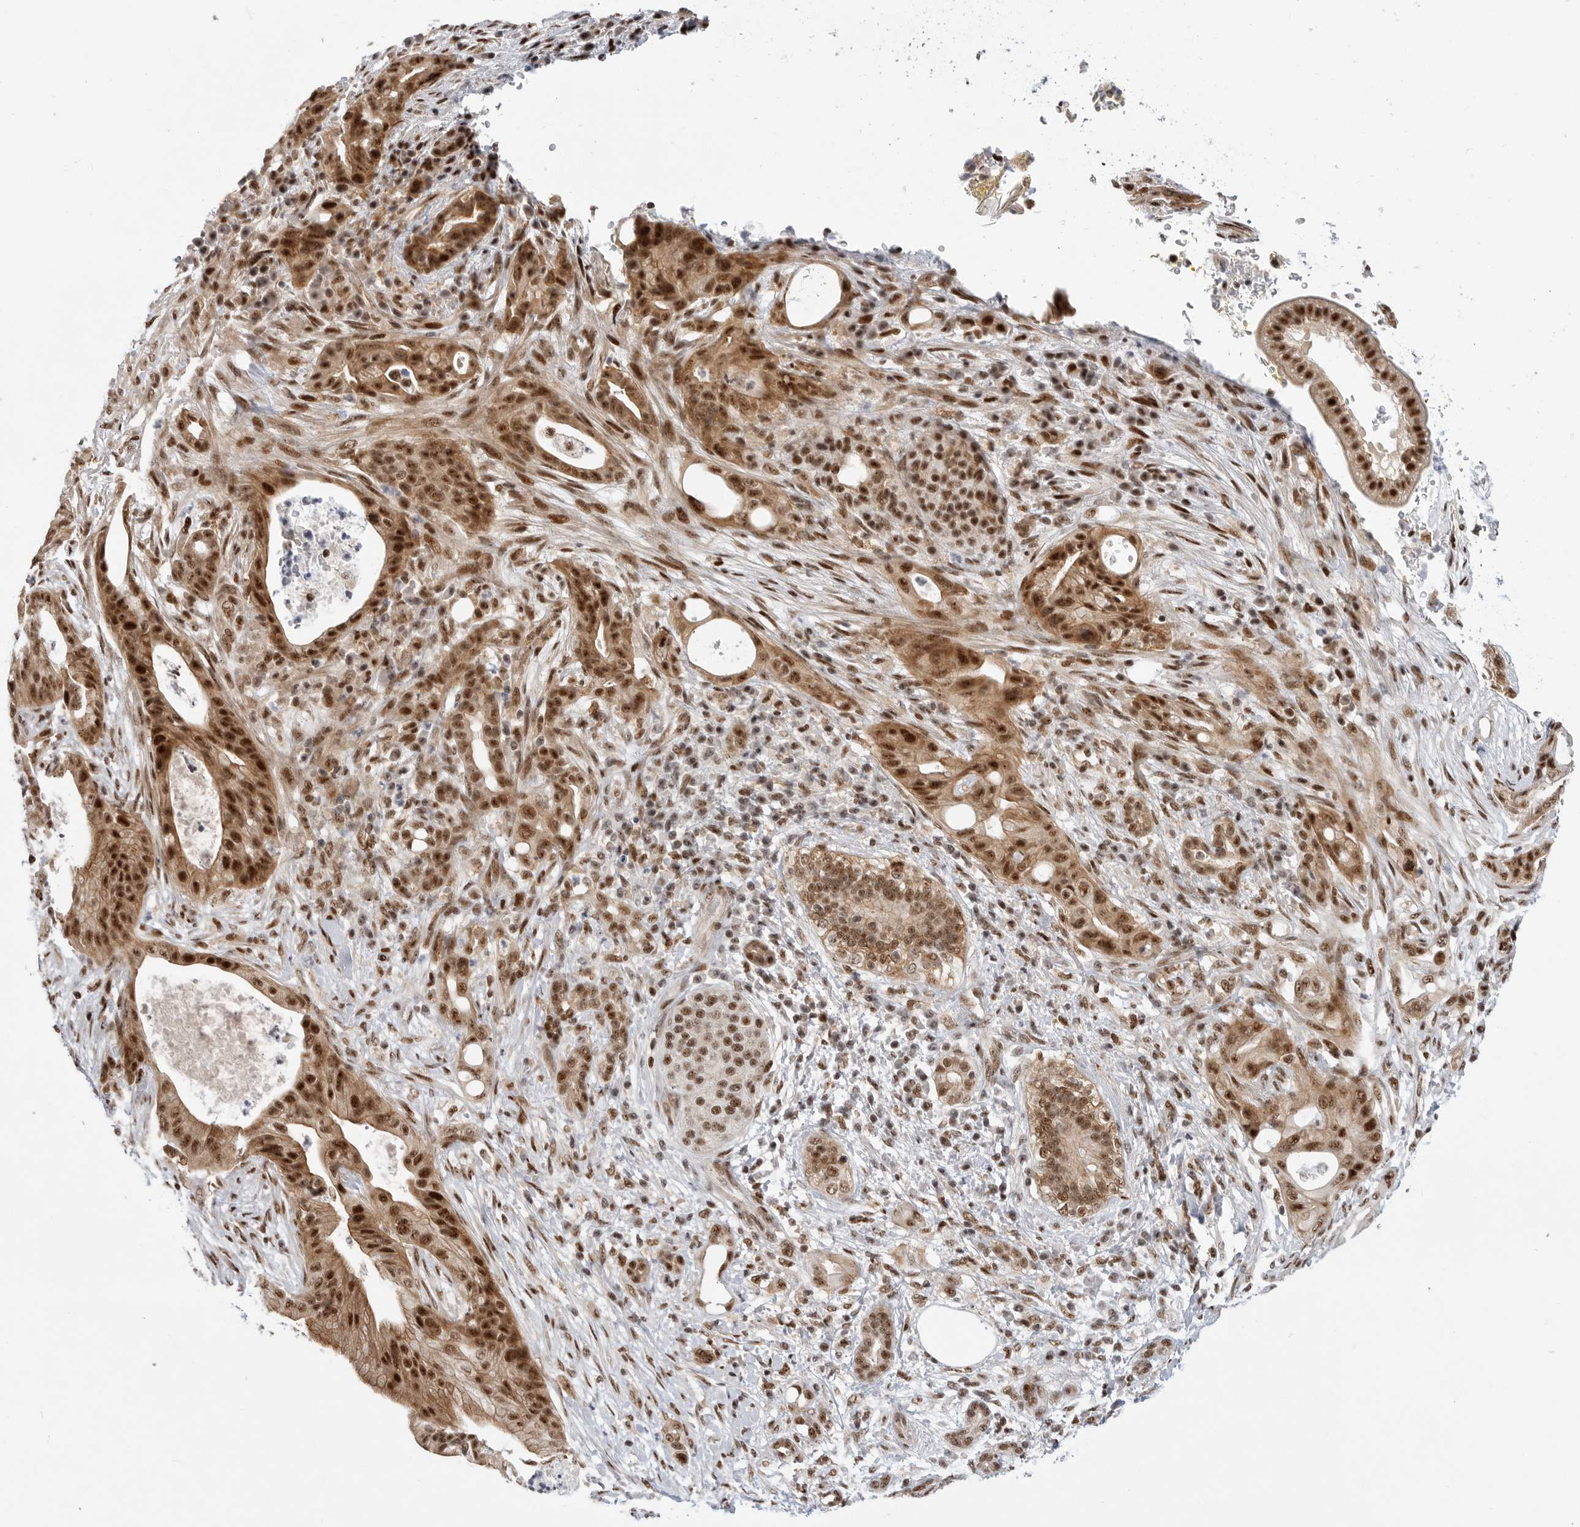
{"staining": {"intensity": "strong", "quantity": ">75%", "location": "cytoplasmic/membranous,nuclear"}, "tissue": "pancreatic cancer", "cell_type": "Tumor cells", "image_type": "cancer", "snomed": [{"axis": "morphology", "description": "Adenocarcinoma, NOS"}, {"axis": "topography", "description": "Pancreas"}], "caption": "A high-resolution photomicrograph shows IHC staining of adenocarcinoma (pancreatic), which exhibits strong cytoplasmic/membranous and nuclear positivity in about >75% of tumor cells.", "gene": "GPATCH2", "patient": {"sex": "male", "age": 58}}